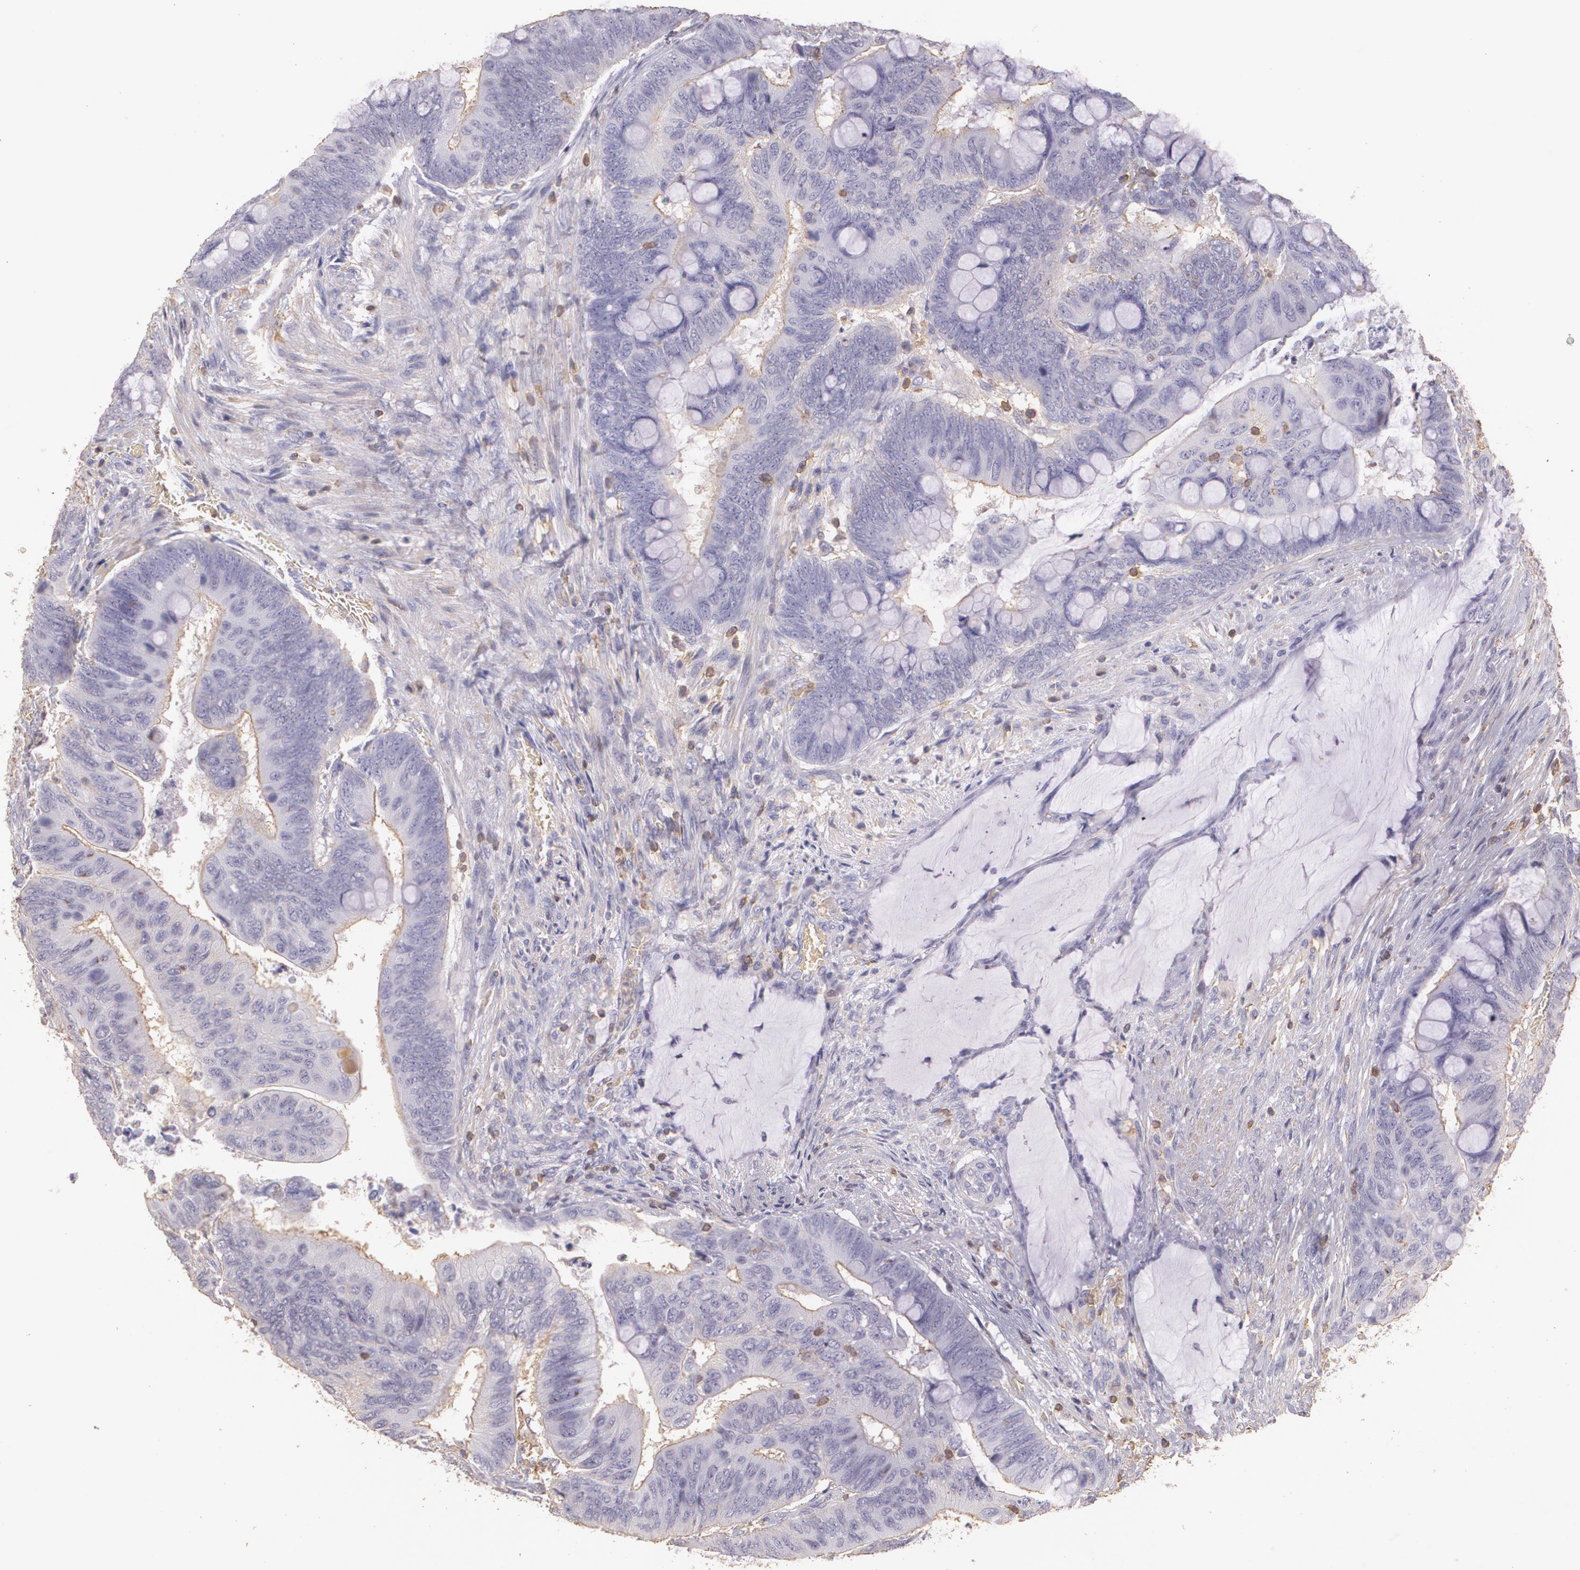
{"staining": {"intensity": "weak", "quantity": "25%-75%", "location": "cytoplasmic/membranous"}, "tissue": "colorectal cancer", "cell_type": "Tumor cells", "image_type": "cancer", "snomed": [{"axis": "morphology", "description": "Normal tissue, NOS"}, {"axis": "morphology", "description": "Adenocarcinoma, NOS"}, {"axis": "topography", "description": "Rectum"}], "caption": "Human colorectal cancer (adenocarcinoma) stained for a protein (brown) demonstrates weak cytoplasmic/membranous positive positivity in about 25%-75% of tumor cells.", "gene": "TGFBR1", "patient": {"sex": "male", "age": 92}}